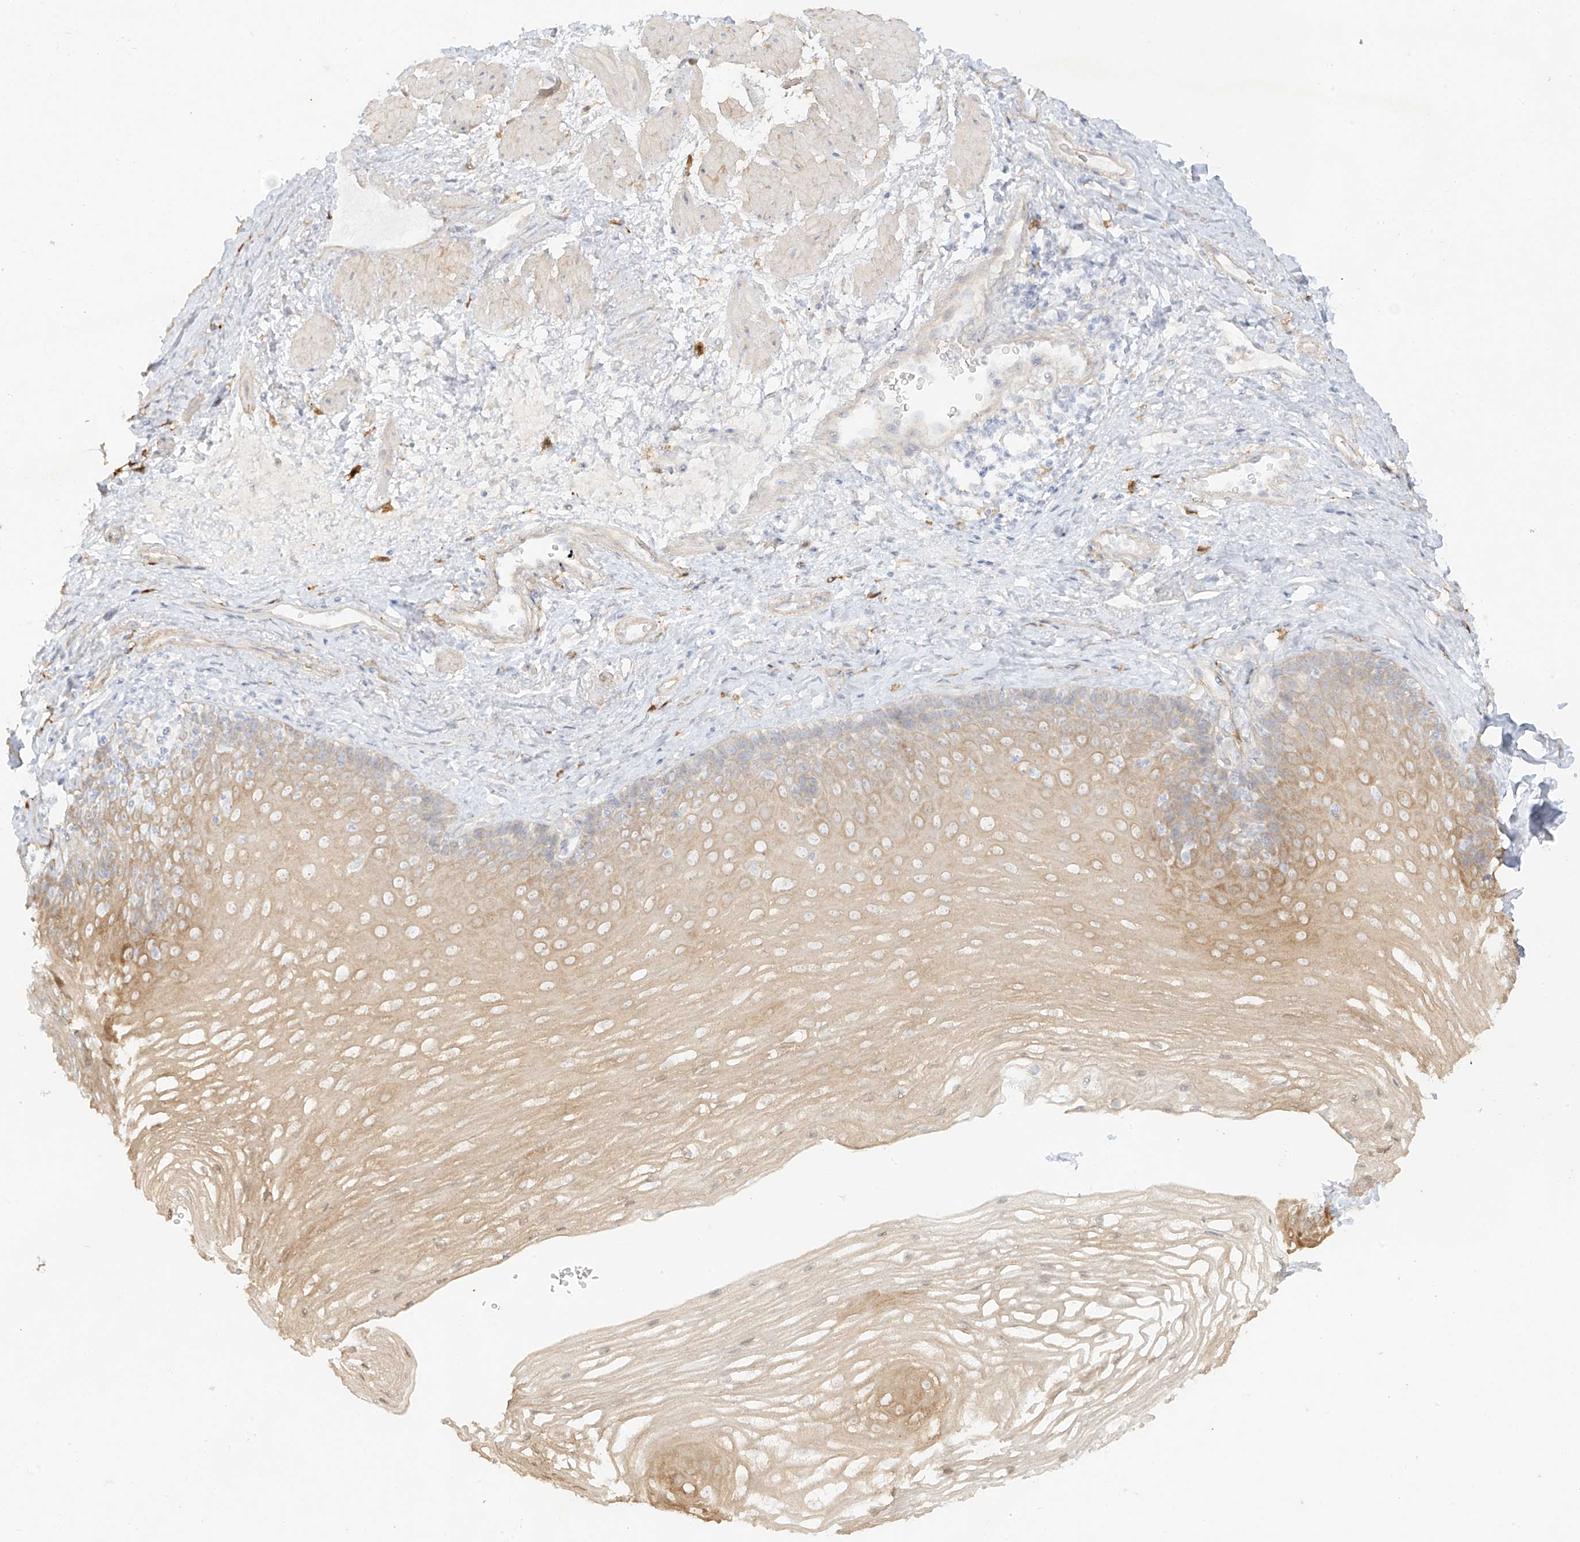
{"staining": {"intensity": "weak", "quantity": "25%-75%", "location": "cytoplasmic/membranous"}, "tissue": "esophagus", "cell_type": "Squamous epithelial cells", "image_type": "normal", "snomed": [{"axis": "morphology", "description": "Normal tissue, NOS"}, {"axis": "topography", "description": "Esophagus"}], "caption": "Immunohistochemical staining of normal esophagus displays weak cytoplasmic/membranous protein staining in approximately 25%-75% of squamous epithelial cells.", "gene": "UPK1B", "patient": {"sex": "female", "age": 66}}